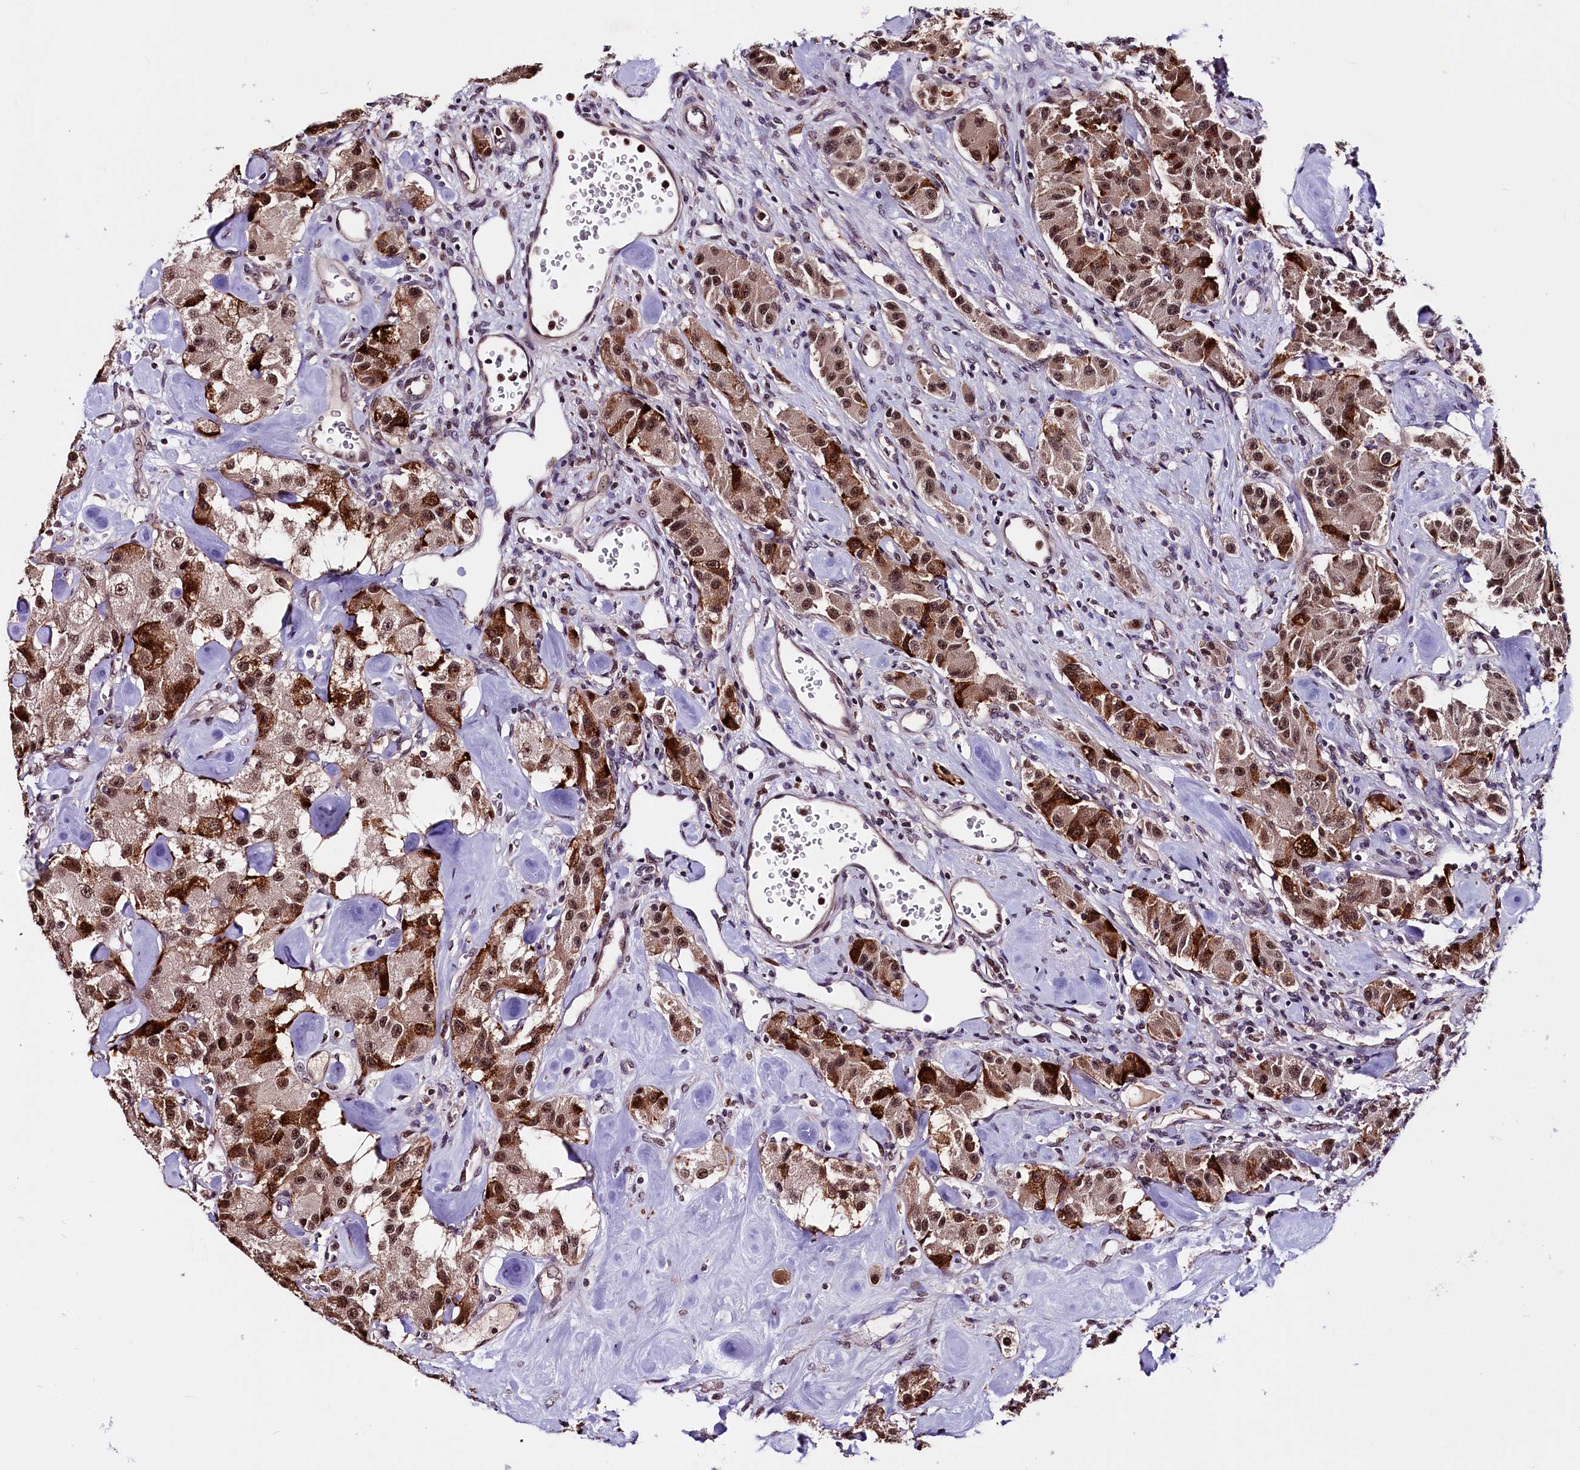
{"staining": {"intensity": "strong", "quantity": ">75%", "location": "cytoplasmic/membranous,nuclear"}, "tissue": "carcinoid", "cell_type": "Tumor cells", "image_type": "cancer", "snomed": [{"axis": "morphology", "description": "Carcinoid, malignant, NOS"}, {"axis": "topography", "description": "Pancreas"}], "caption": "Immunohistochemical staining of human carcinoid exhibits high levels of strong cytoplasmic/membranous and nuclear expression in about >75% of tumor cells.", "gene": "RNMT", "patient": {"sex": "male", "age": 41}}